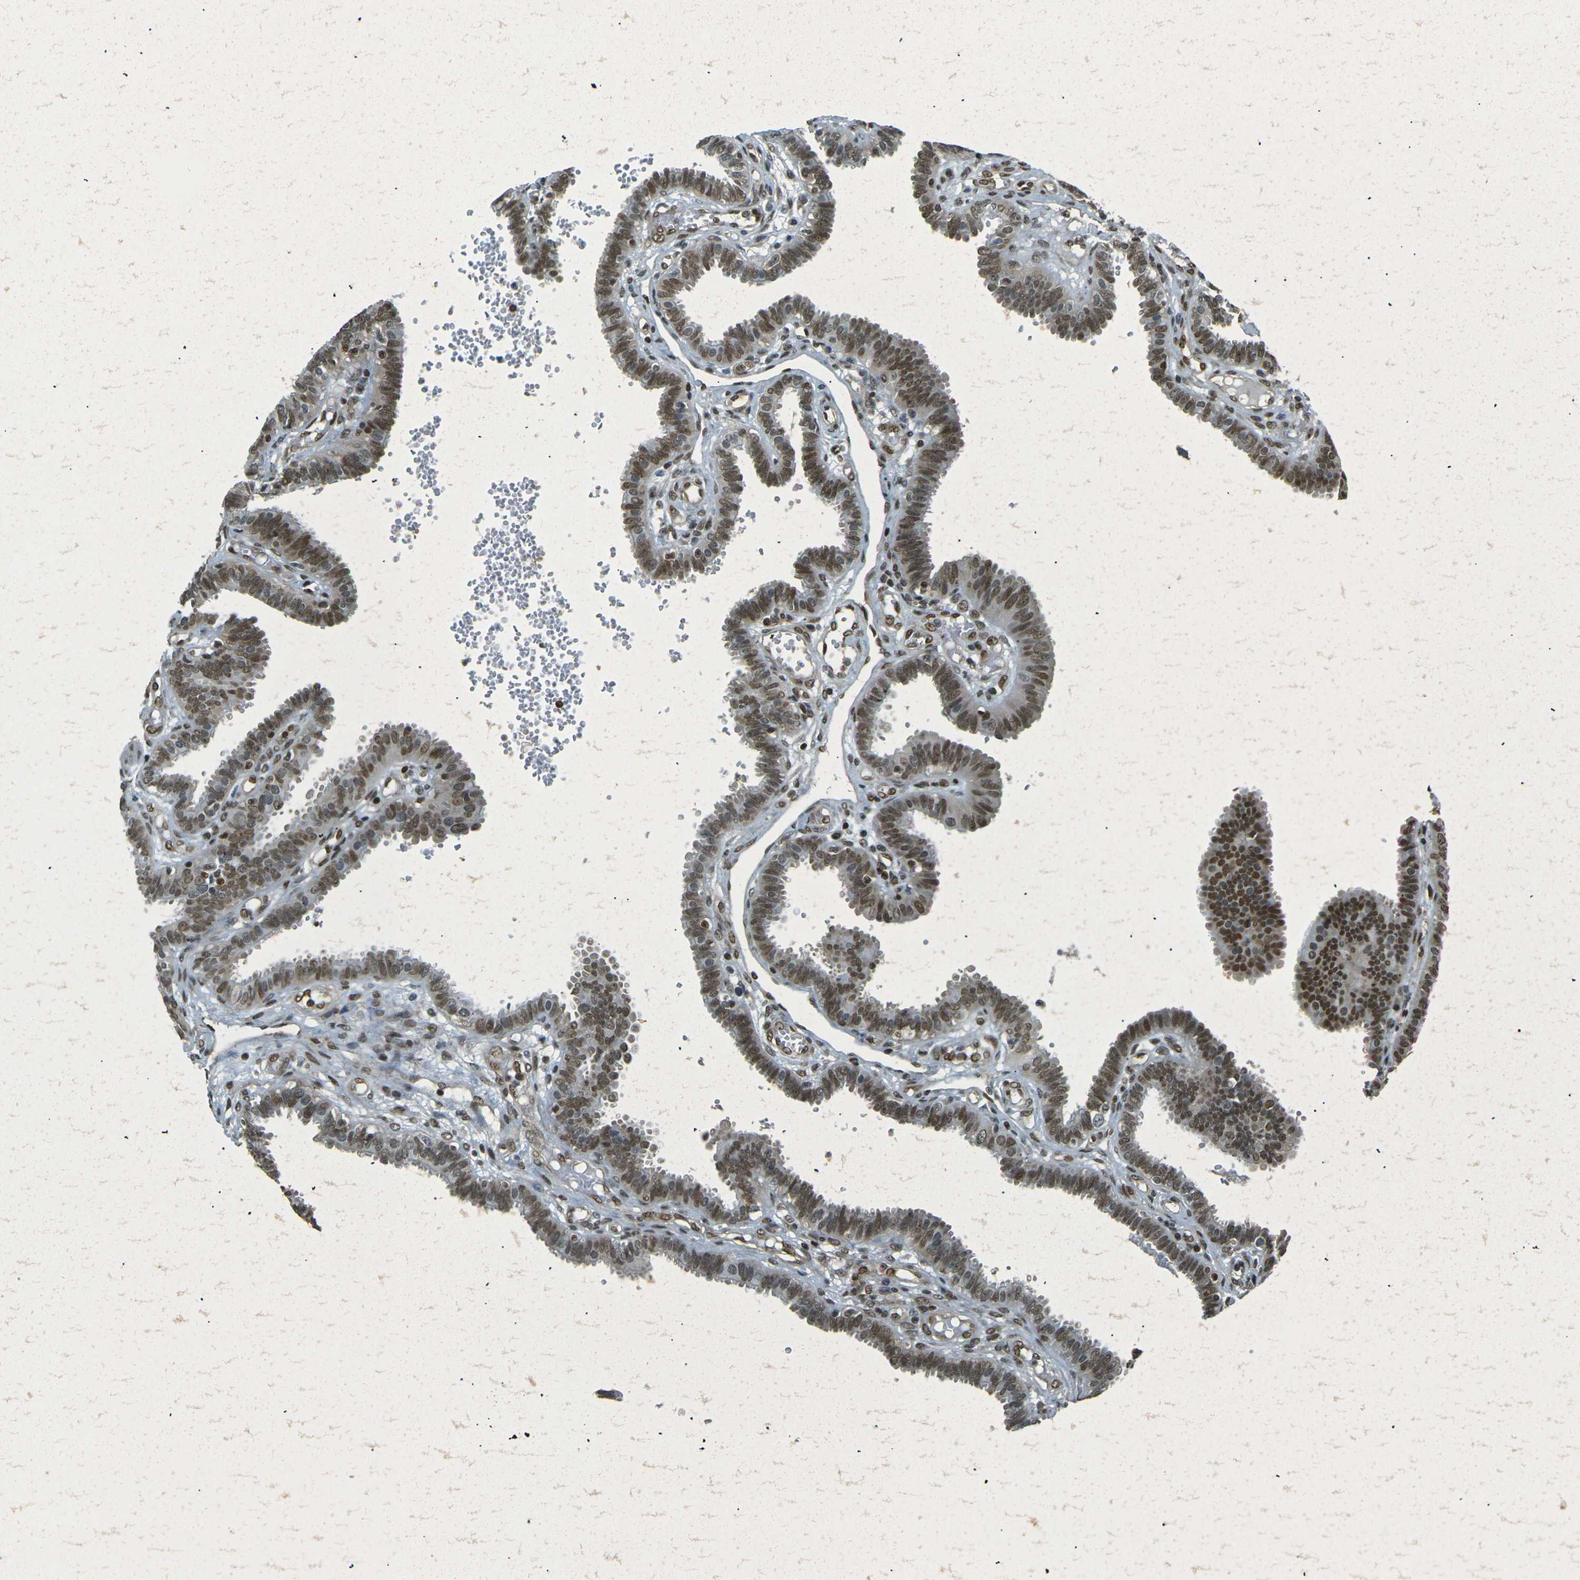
{"staining": {"intensity": "moderate", "quantity": ">75%", "location": "nuclear"}, "tissue": "fallopian tube", "cell_type": "Glandular cells", "image_type": "normal", "snomed": [{"axis": "morphology", "description": "Normal tissue, NOS"}, {"axis": "topography", "description": "Fallopian tube"}], "caption": "Unremarkable fallopian tube demonstrates moderate nuclear staining in about >75% of glandular cells (DAB IHC, brown staining for protein, blue staining for nuclei)..", "gene": "NHEJ1", "patient": {"sex": "female", "age": 32}}